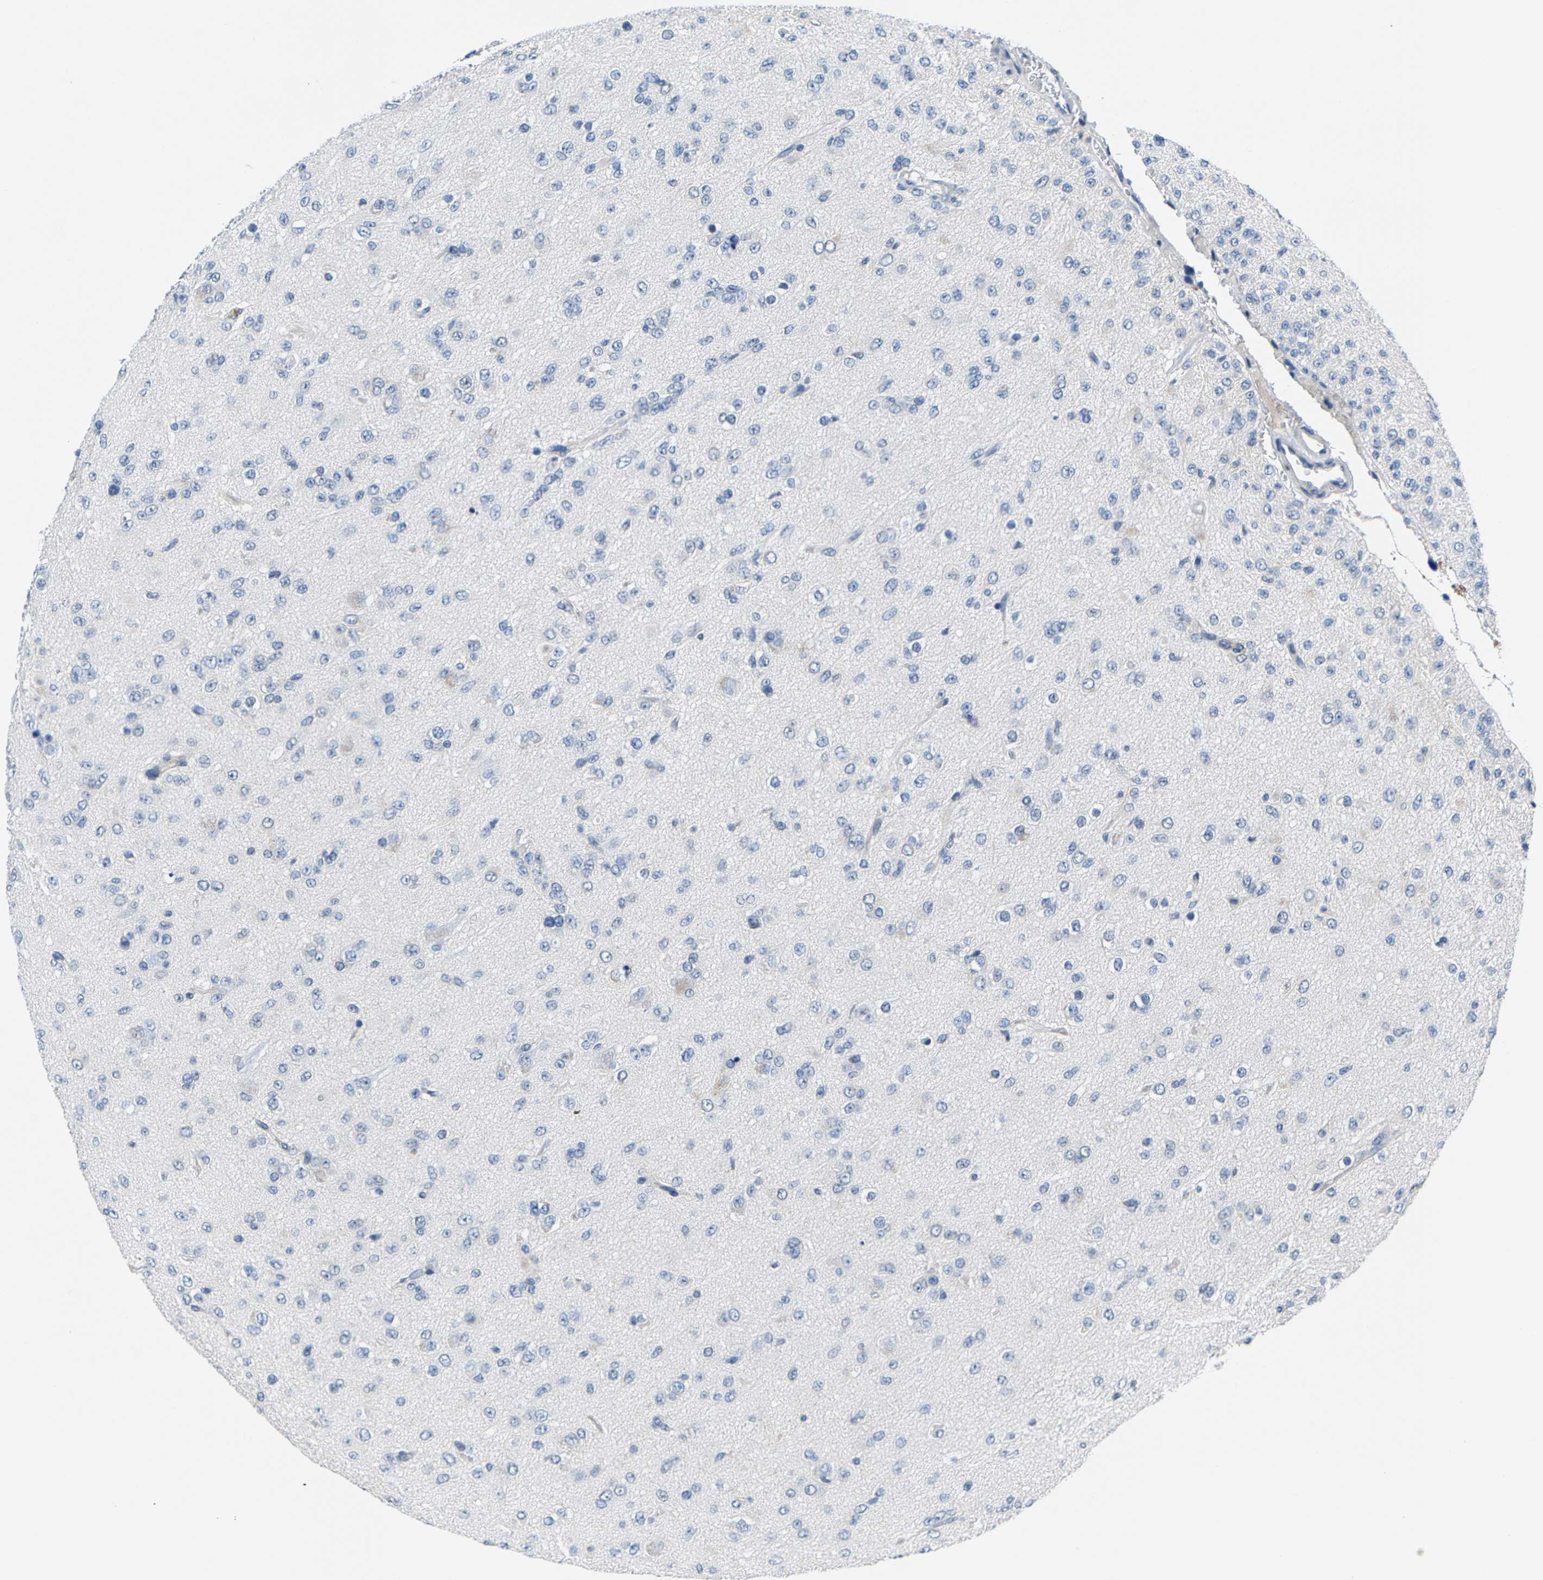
{"staining": {"intensity": "negative", "quantity": "none", "location": "none"}, "tissue": "glioma", "cell_type": "Tumor cells", "image_type": "cancer", "snomed": [{"axis": "morphology", "description": "Glioma, malignant, Low grade"}, {"axis": "topography", "description": "Brain"}], "caption": "Immunohistochemistry (IHC) histopathology image of human low-grade glioma (malignant) stained for a protein (brown), which displays no expression in tumor cells.", "gene": "SSH3", "patient": {"sex": "male", "age": 65}}